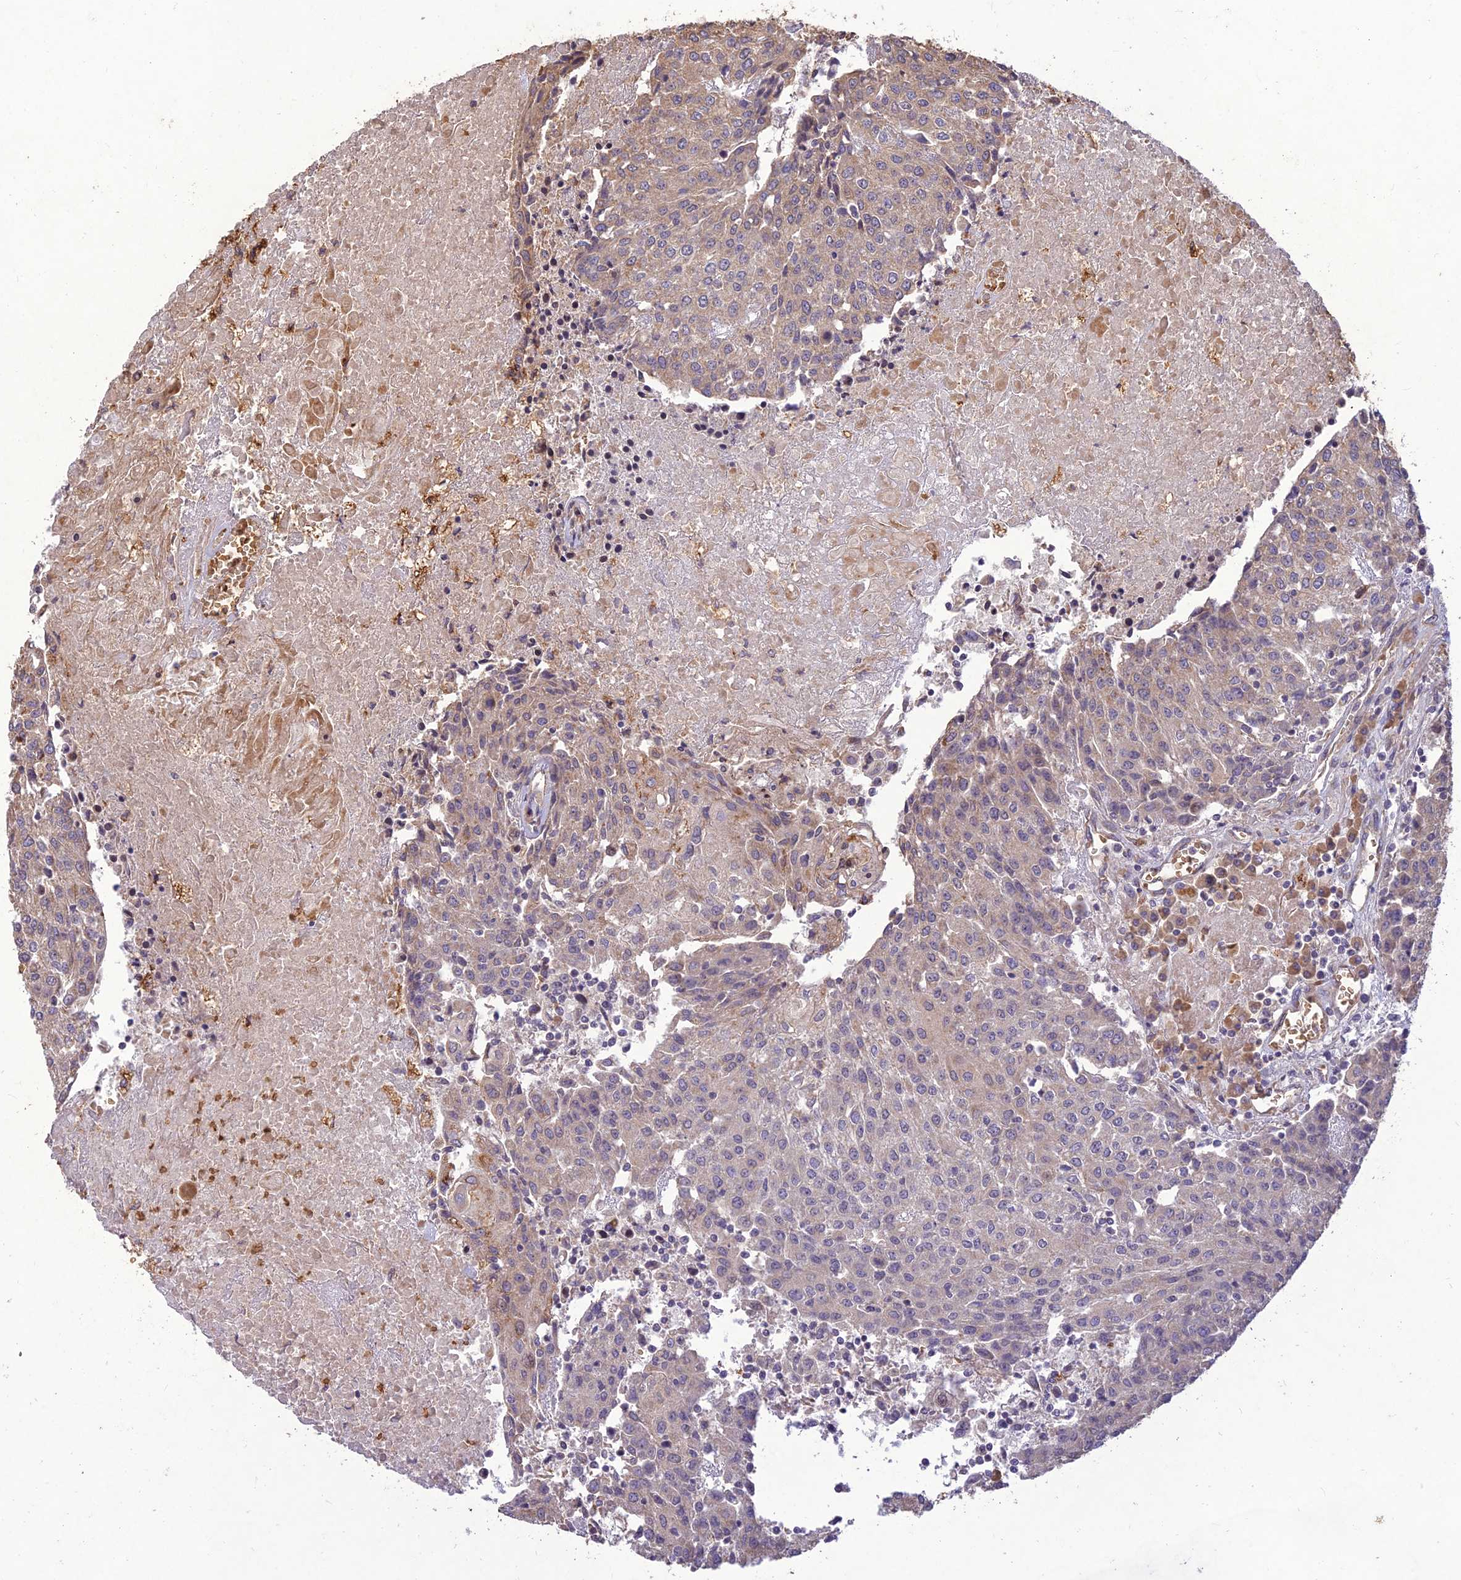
{"staining": {"intensity": "weak", "quantity": "<25%", "location": "cytoplasmic/membranous"}, "tissue": "urothelial cancer", "cell_type": "Tumor cells", "image_type": "cancer", "snomed": [{"axis": "morphology", "description": "Urothelial carcinoma, High grade"}, {"axis": "topography", "description": "Urinary bladder"}], "caption": "Immunohistochemistry (IHC) photomicrograph of urothelial carcinoma (high-grade) stained for a protein (brown), which exhibits no positivity in tumor cells.", "gene": "PPP1R11", "patient": {"sex": "female", "age": 85}}